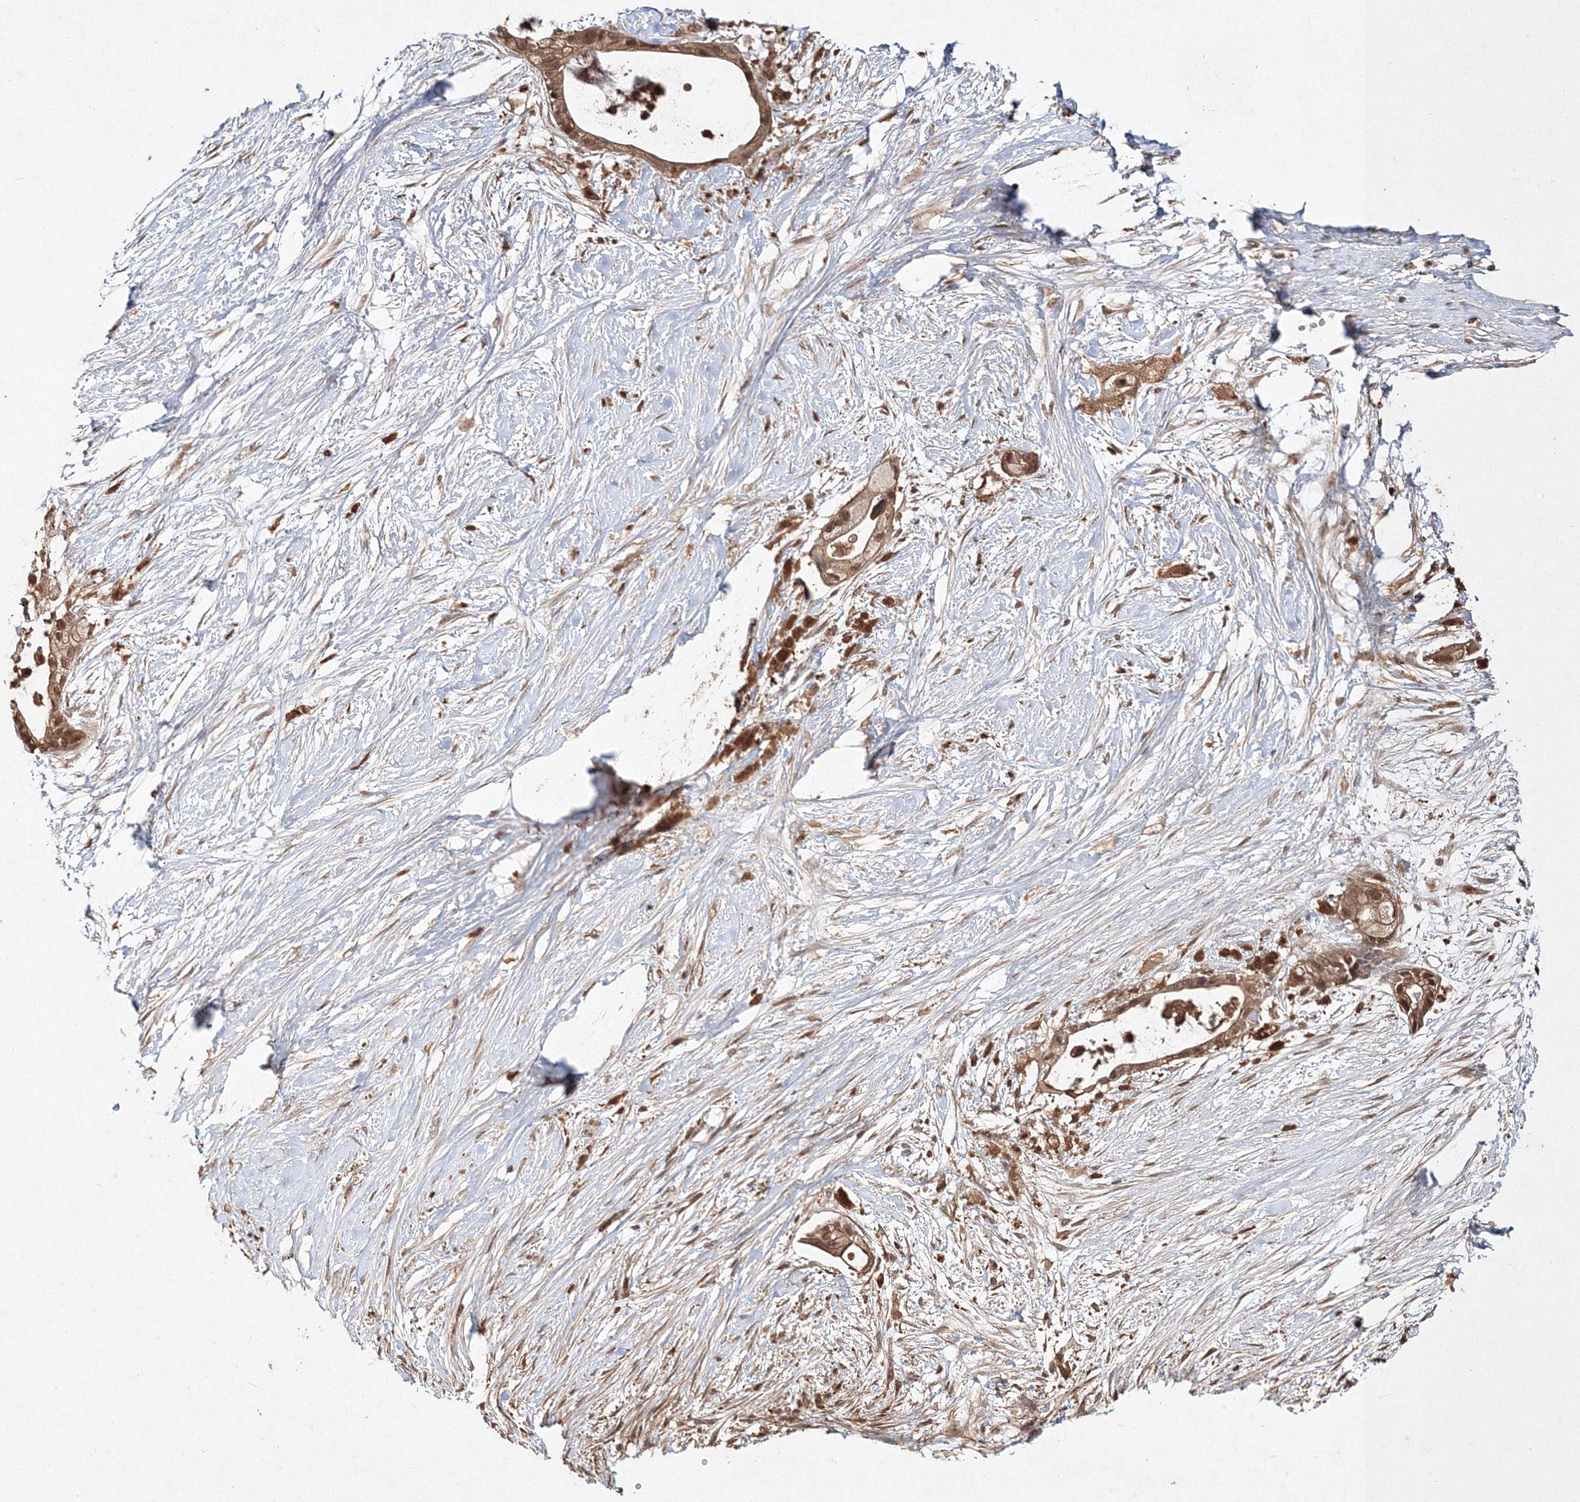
{"staining": {"intensity": "moderate", "quantity": ">75%", "location": "cytoplasmic/membranous,nuclear"}, "tissue": "pancreatic cancer", "cell_type": "Tumor cells", "image_type": "cancer", "snomed": [{"axis": "morphology", "description": "Adenocarcinoma, NOS"}, {"axis": "topography", "description": "Pancreas"}], "caption": "Immunohistochemistry histopathology image of human pancreatic cancer (adenocarcinoma) stained for a protein (brown), which demonstrates medium levels of moderate cytoplasmic/membranous and nuclear staining in approximately >75% of tumor cells.", "gene": "S100A11", "patient": {"sex": "male", "age": 53}}